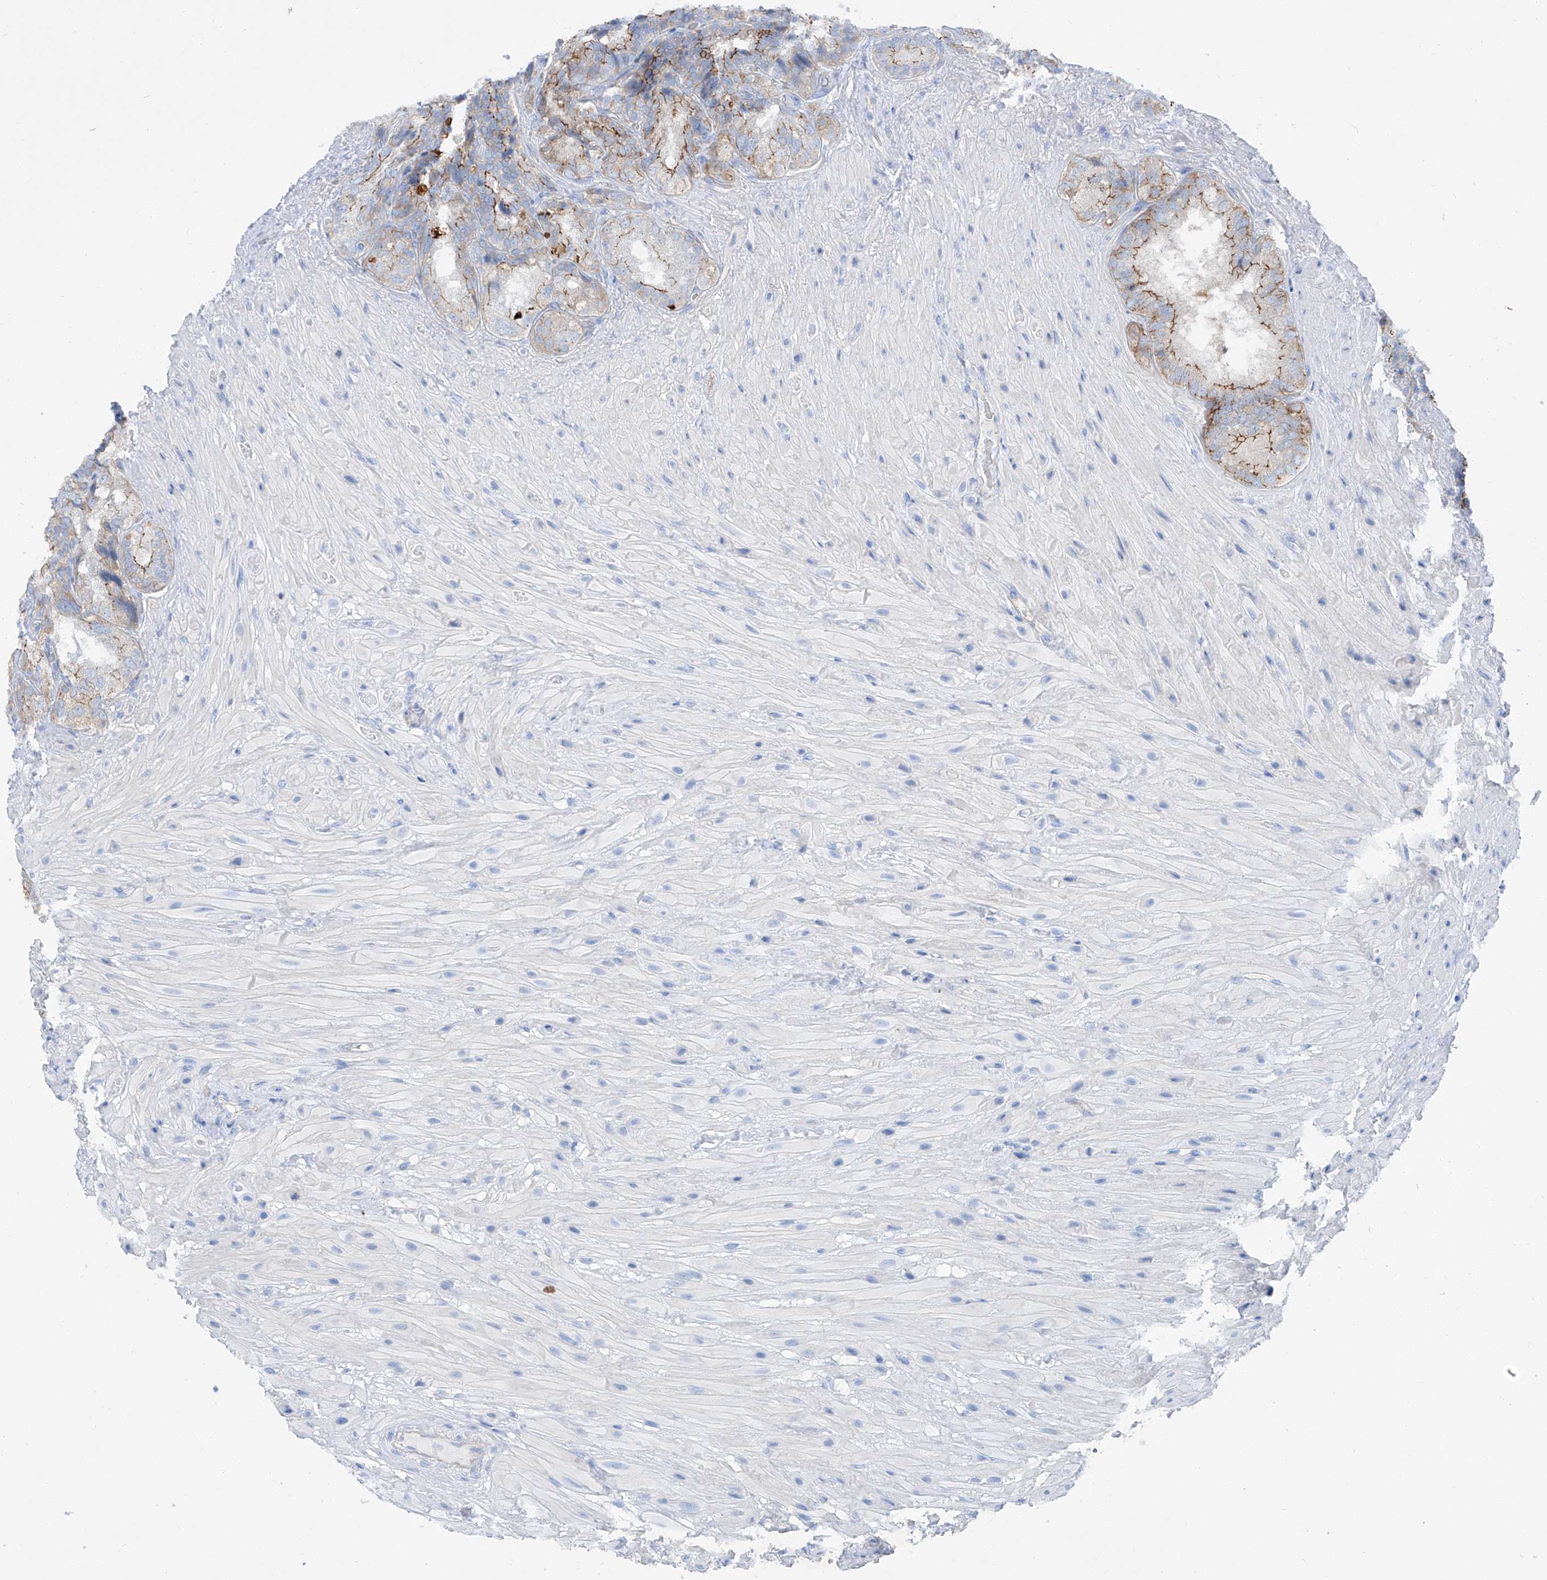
{"staining": {"intensity": "moderate", "quantity": "25%-75%", "location": "cytoplasmic/membranous"}, "tissue": "seminal vesicle", "cell_type": "Glandular cells", "image_type": "normal", "snomed": [{"axis": "morphology", "description": "Normal tissue, NOS"}, {"axis": "topography", "description": "Seminal veicle"}, {"axis": "topography", "description": "Peripheral nerve tissue"}], "caption": "IHC of unremarkable seminal vesicle displays medium levels of moderate cytoplasmic/membranous staining in about 25%-75% of glandular cells.", "gene": "MAGI1", "patient": {"sex": "male", "age": 63}}